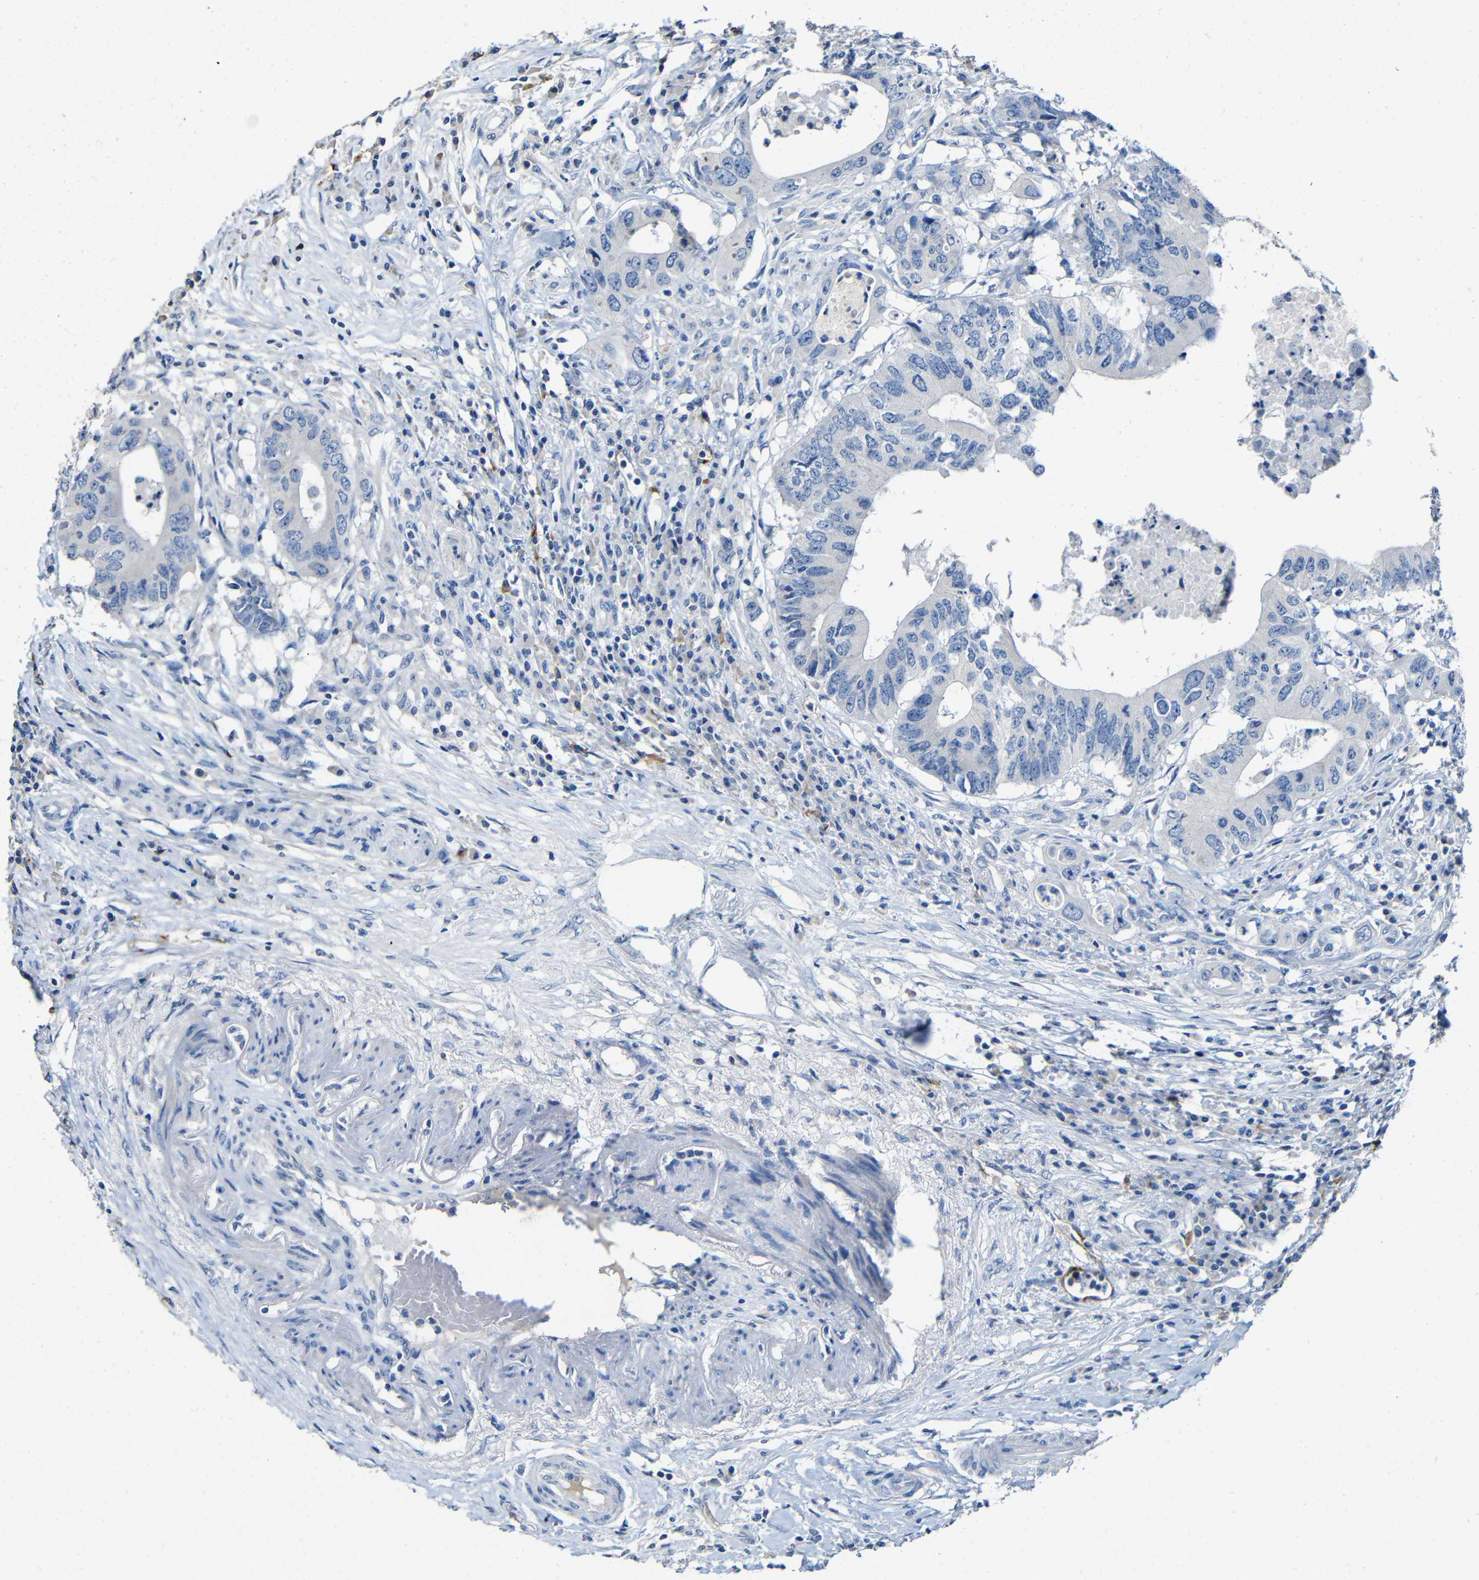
{"staining": {"intensity": "negative", "quantity": "none", "location": "none"}, "tissue": "colorectal cancer", "cell_type": "Tumor cells", "image_type": "cancer", "snomed": [{"axis": "morphology", "description": "Adenocarcinoma, NOS"}, {"axis": "topography", "description": "Colon"}], "caption": "Colorectal cancer was stained to show a protein in brown. There is no significant expression in tumor cells. (DAB (3,3'-diaminobenzidine) IHC, high magnification).", "gene": "ACKR2", "patient": {"sex": "male", "age": 71}}